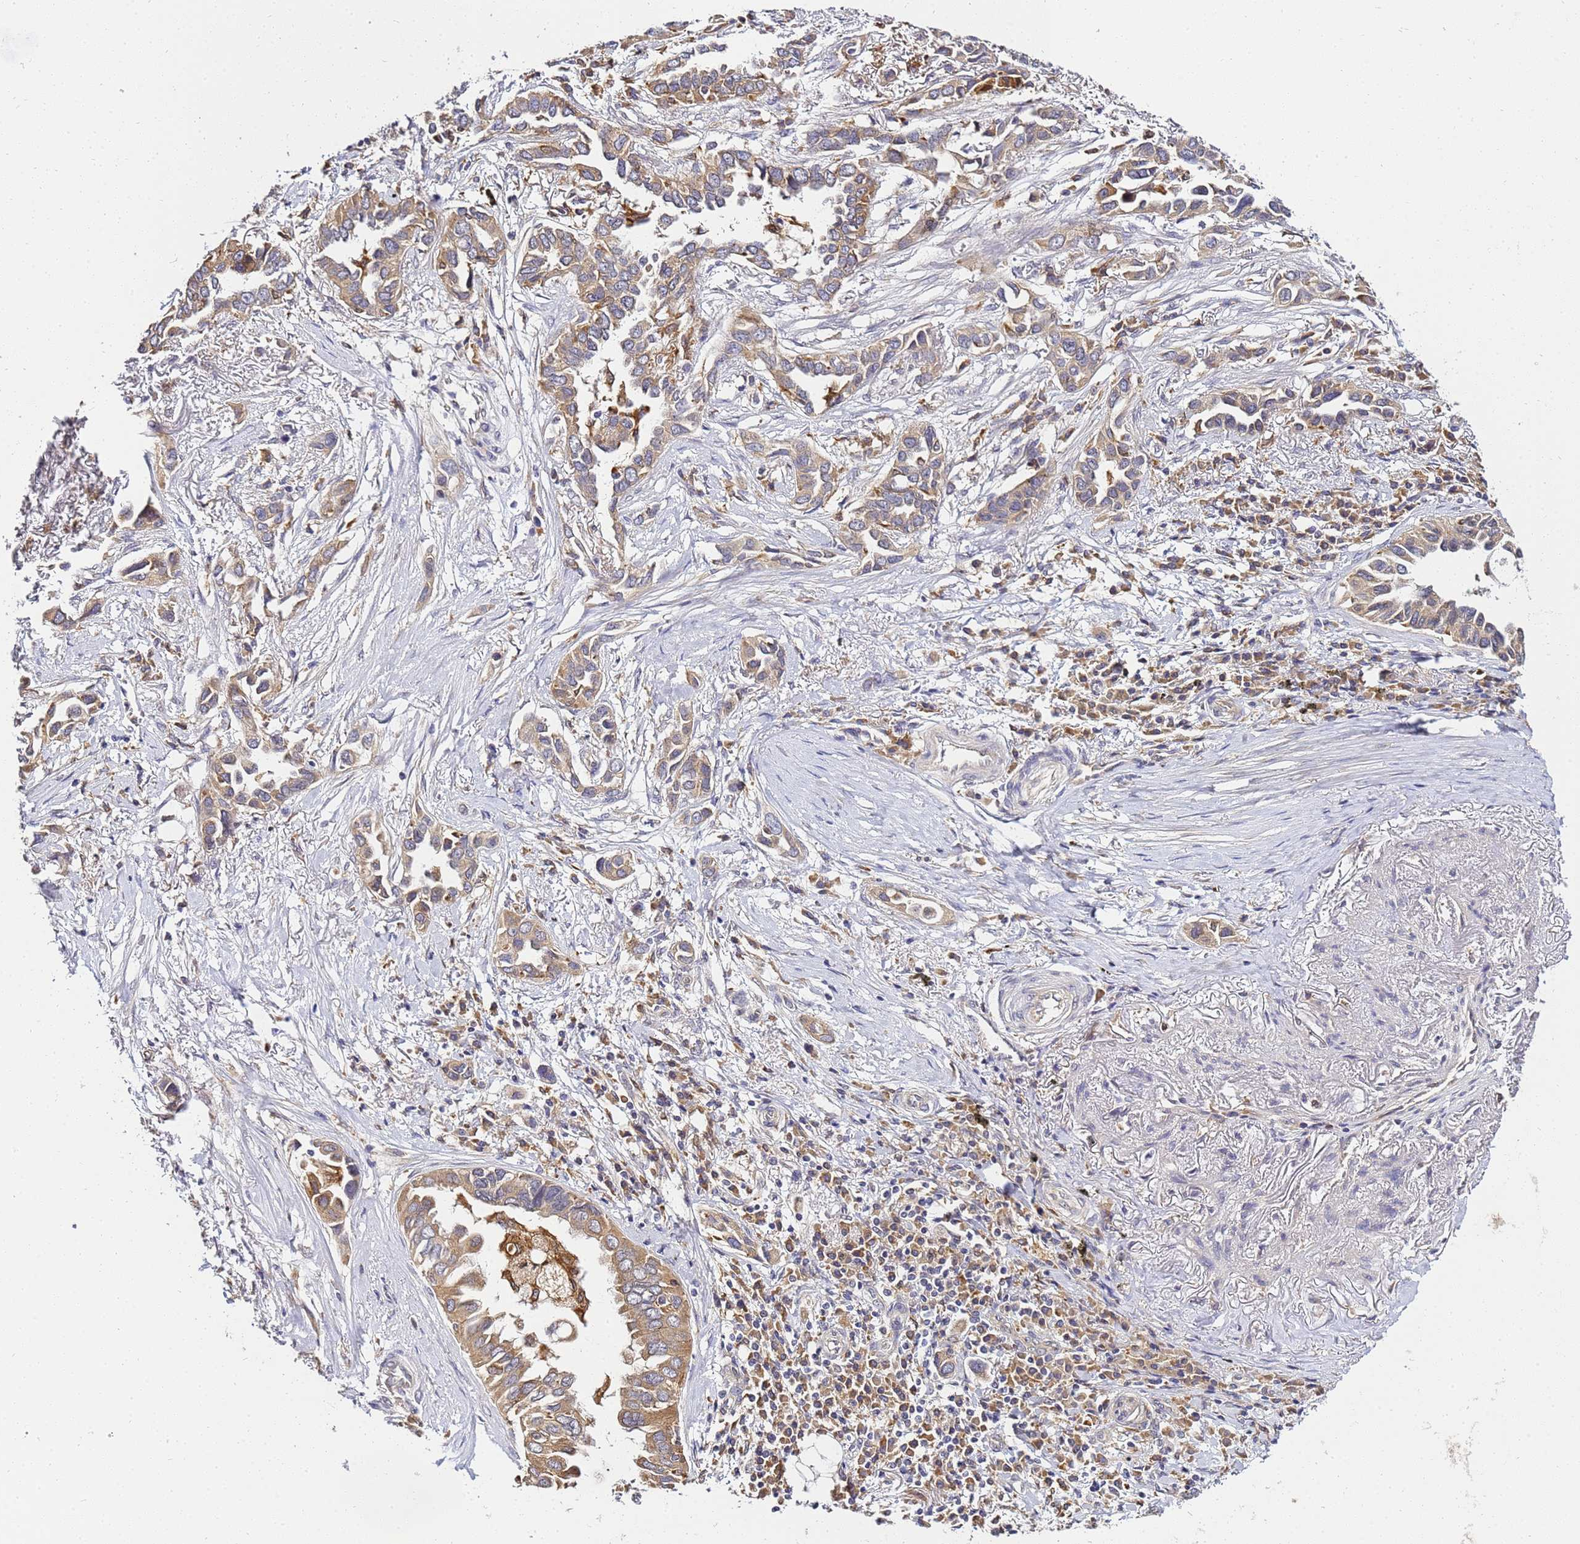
{"staining": {"intensity": "moderate", "quantity": ">75%", "location": "cytoplasmic/membranous"}, "tissue": "lung cancer", "cell_type": "Tumor cells", "image_type": "cancer", "snomed": [{"axis": "morphology", "description": "Adenocarcinoma, NOS"}, {"axis": "topography", "description": "Lung"}], "caption": "A medium amount of moderate cytoplasmic/membranous positivity is seen in approximately >75% of tumor cells in adenocarcinoma (lung) tissue.", "gene": "ADPGK", "patient": {"sex": "female", "age": 76}}